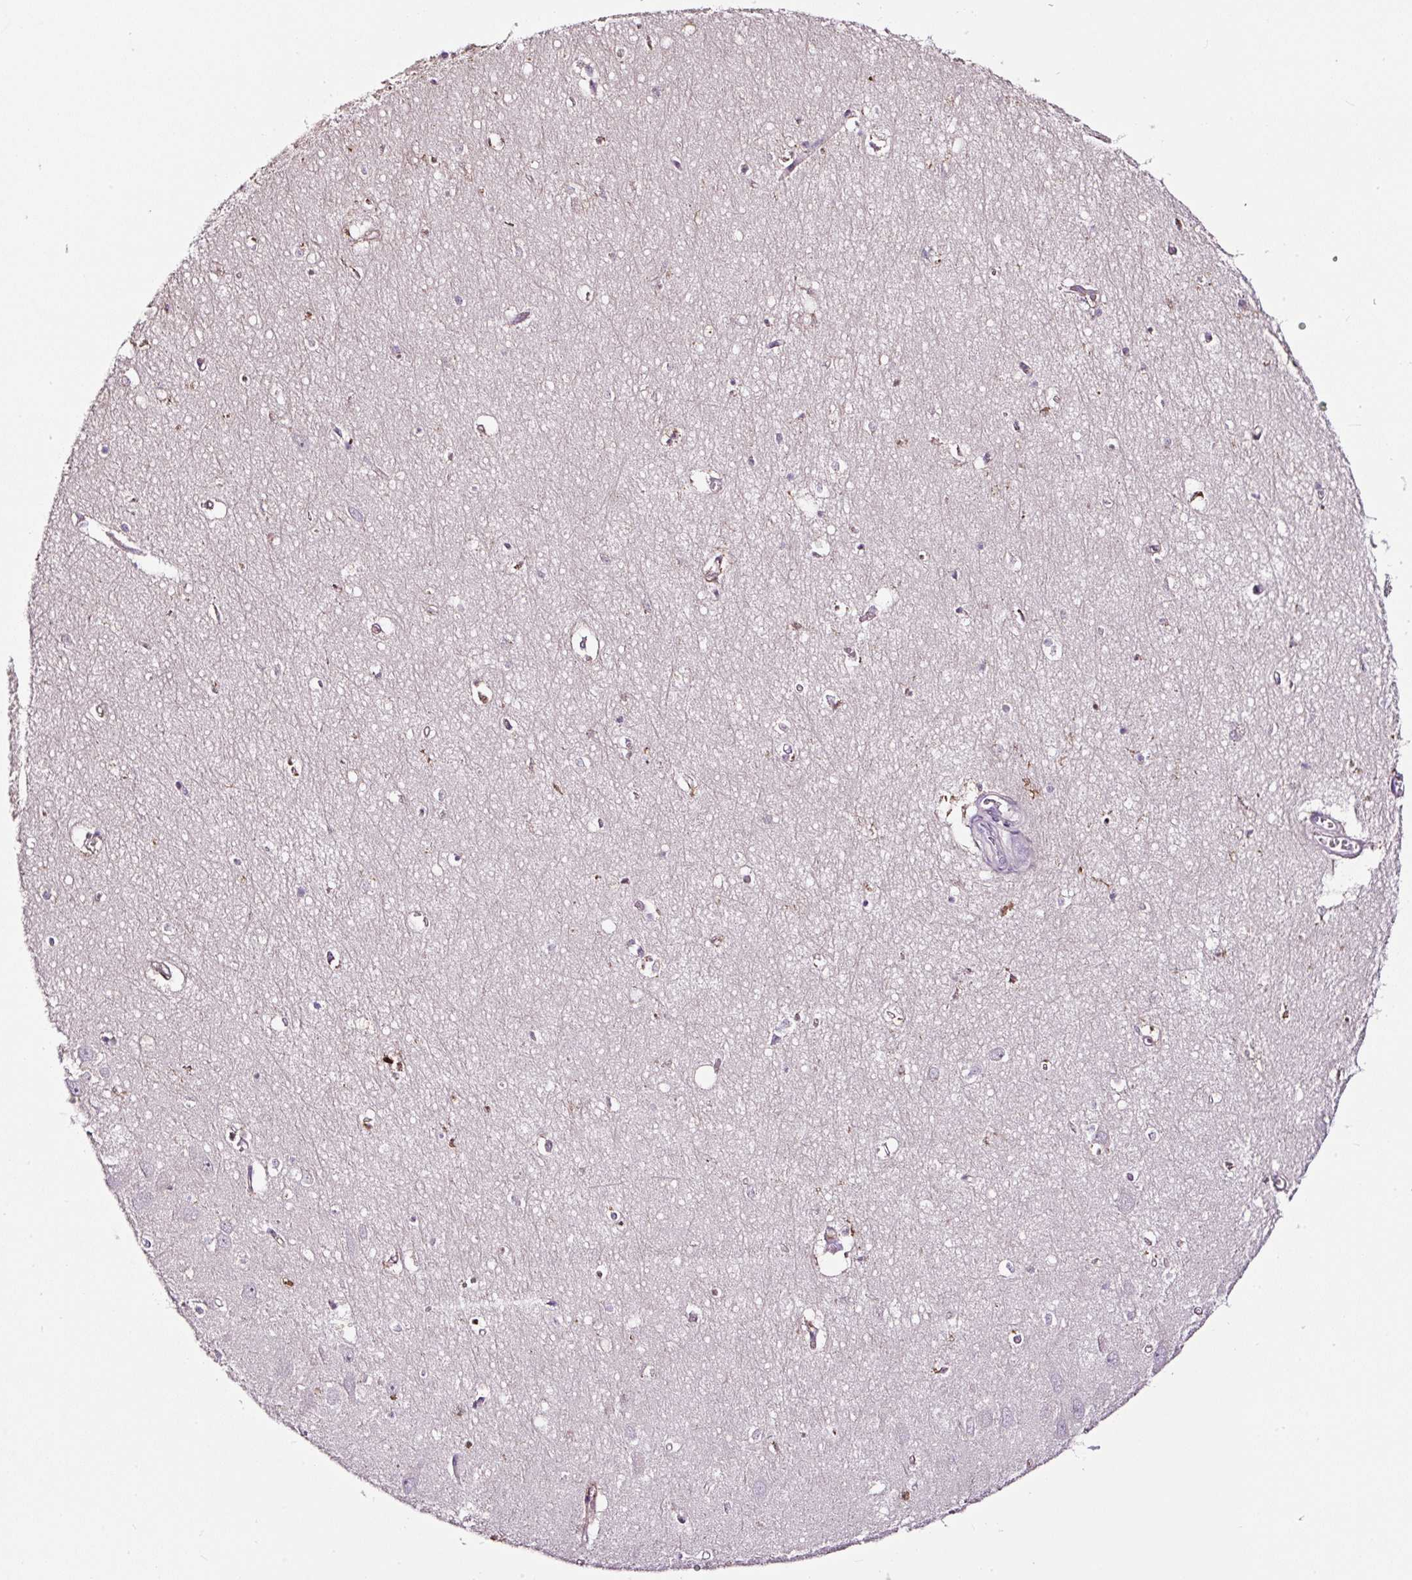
{"staining": {"intensity": "moderate", "quantity": "<25%", "location": "cytoplasmic/membranous"}, "tissue": "hippocampus", "cell_type": "Glial cells", "image_type": "normal", "snomed": [{"axis": "morphology", "description": "Normal tissue, NOS"}, {"axis": "topography", "description": "Hippocampus"}], "caption": "A brown stain highlights moderate cytoplasmic/membranous expression of a protein in glial cells of normal human hippocampus. (IHC, brightfield microscopy, high magnification).", "gene": "LRRC24", "patient": {"sex": "female", "age": 64}}